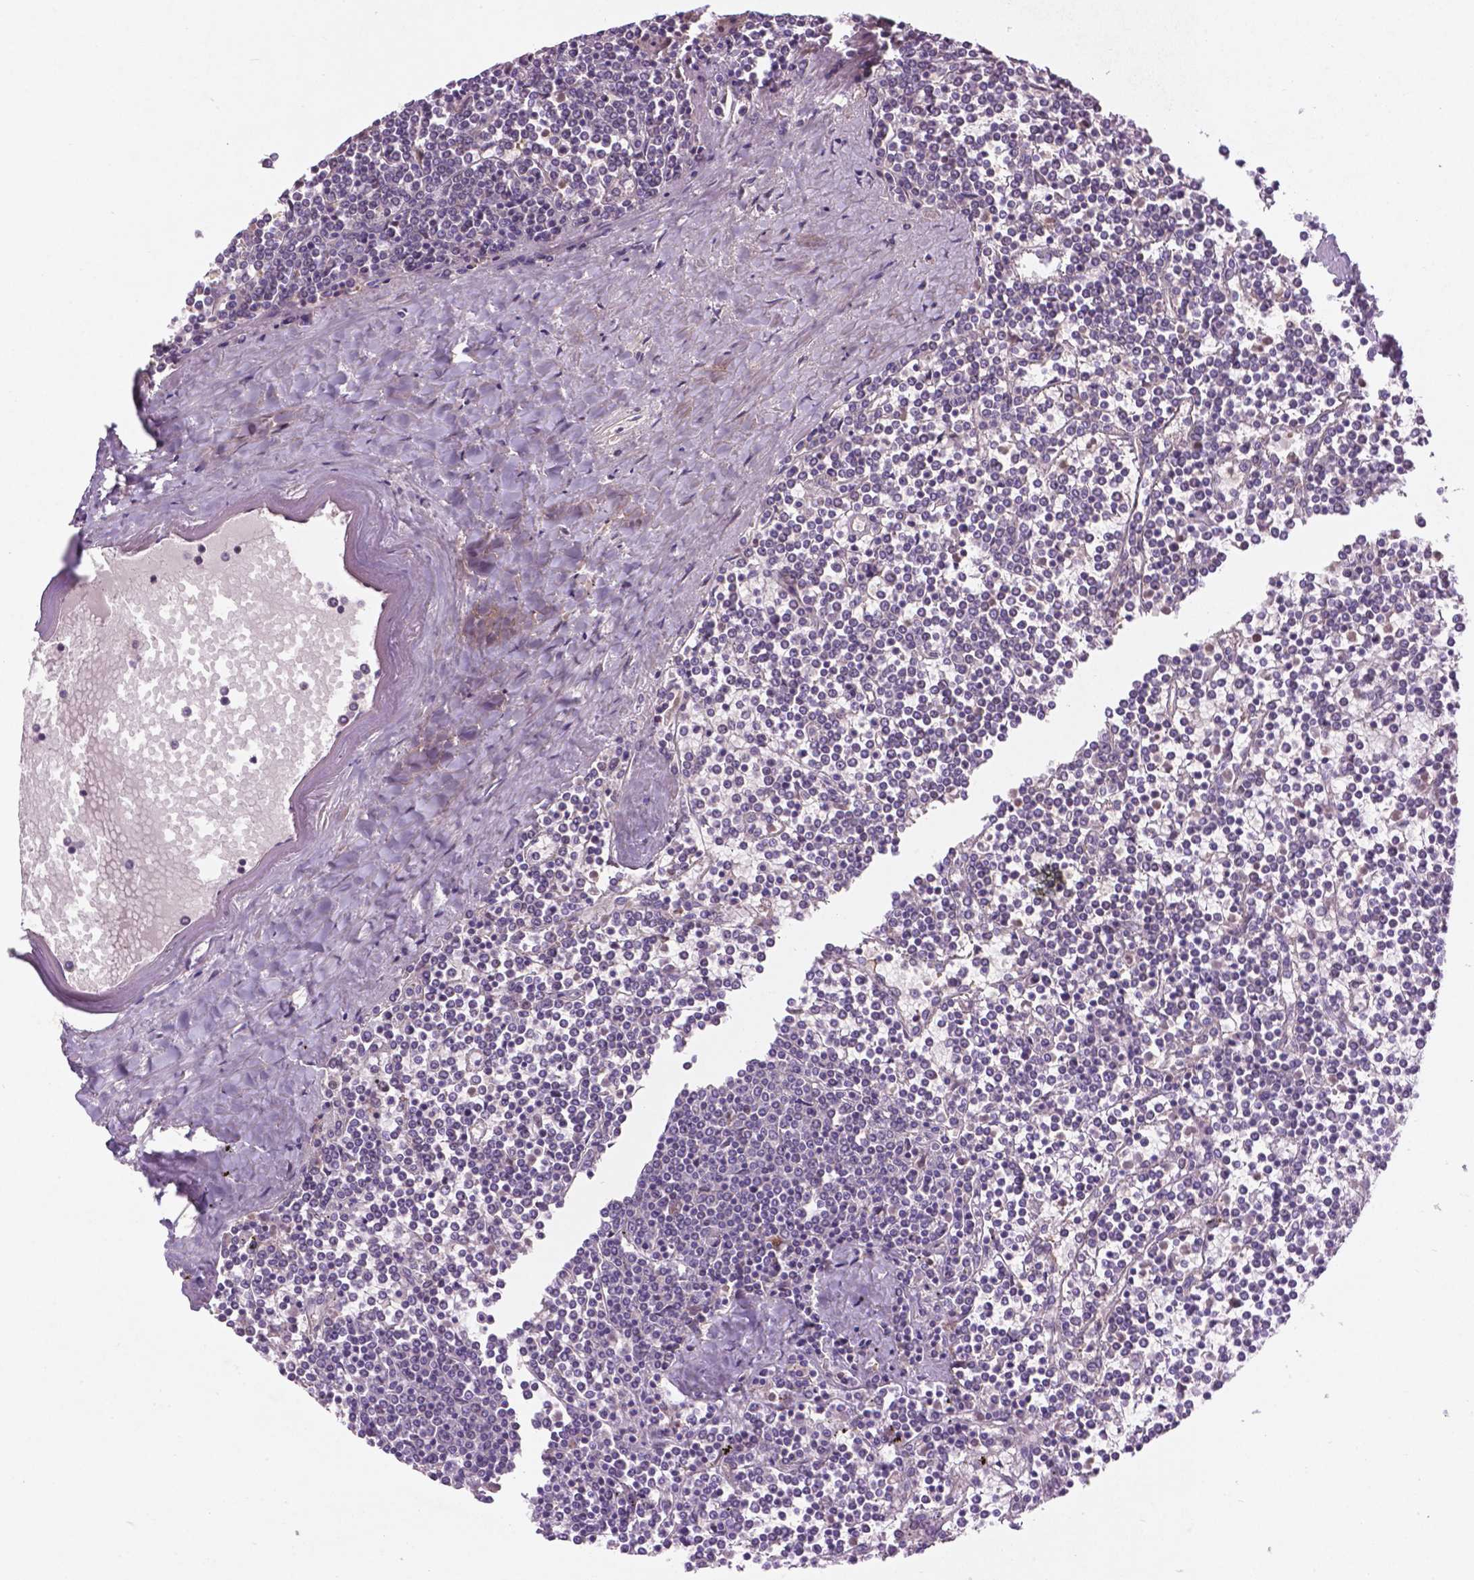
{"staining": {"intensity": "negative", "quantity": "none", "location": "none"}, "tissue": "lymphoma", "cell_type": "Tumor cells", "image_type": "cancer", "snomed": [{"axis": "morphology", "description": "Malignant lymphoma, non-Hodgkin's type, Low grade"}, {"axis": "topography", "description": "Spleen"}], "caption": "Image shows no protein expression in tumor cells of malignant lymphoma, non-Hodgkin's type (low-grade) tissue.", "gene": "ARL5C", "patient": {"sex": "female", "age": 19}}